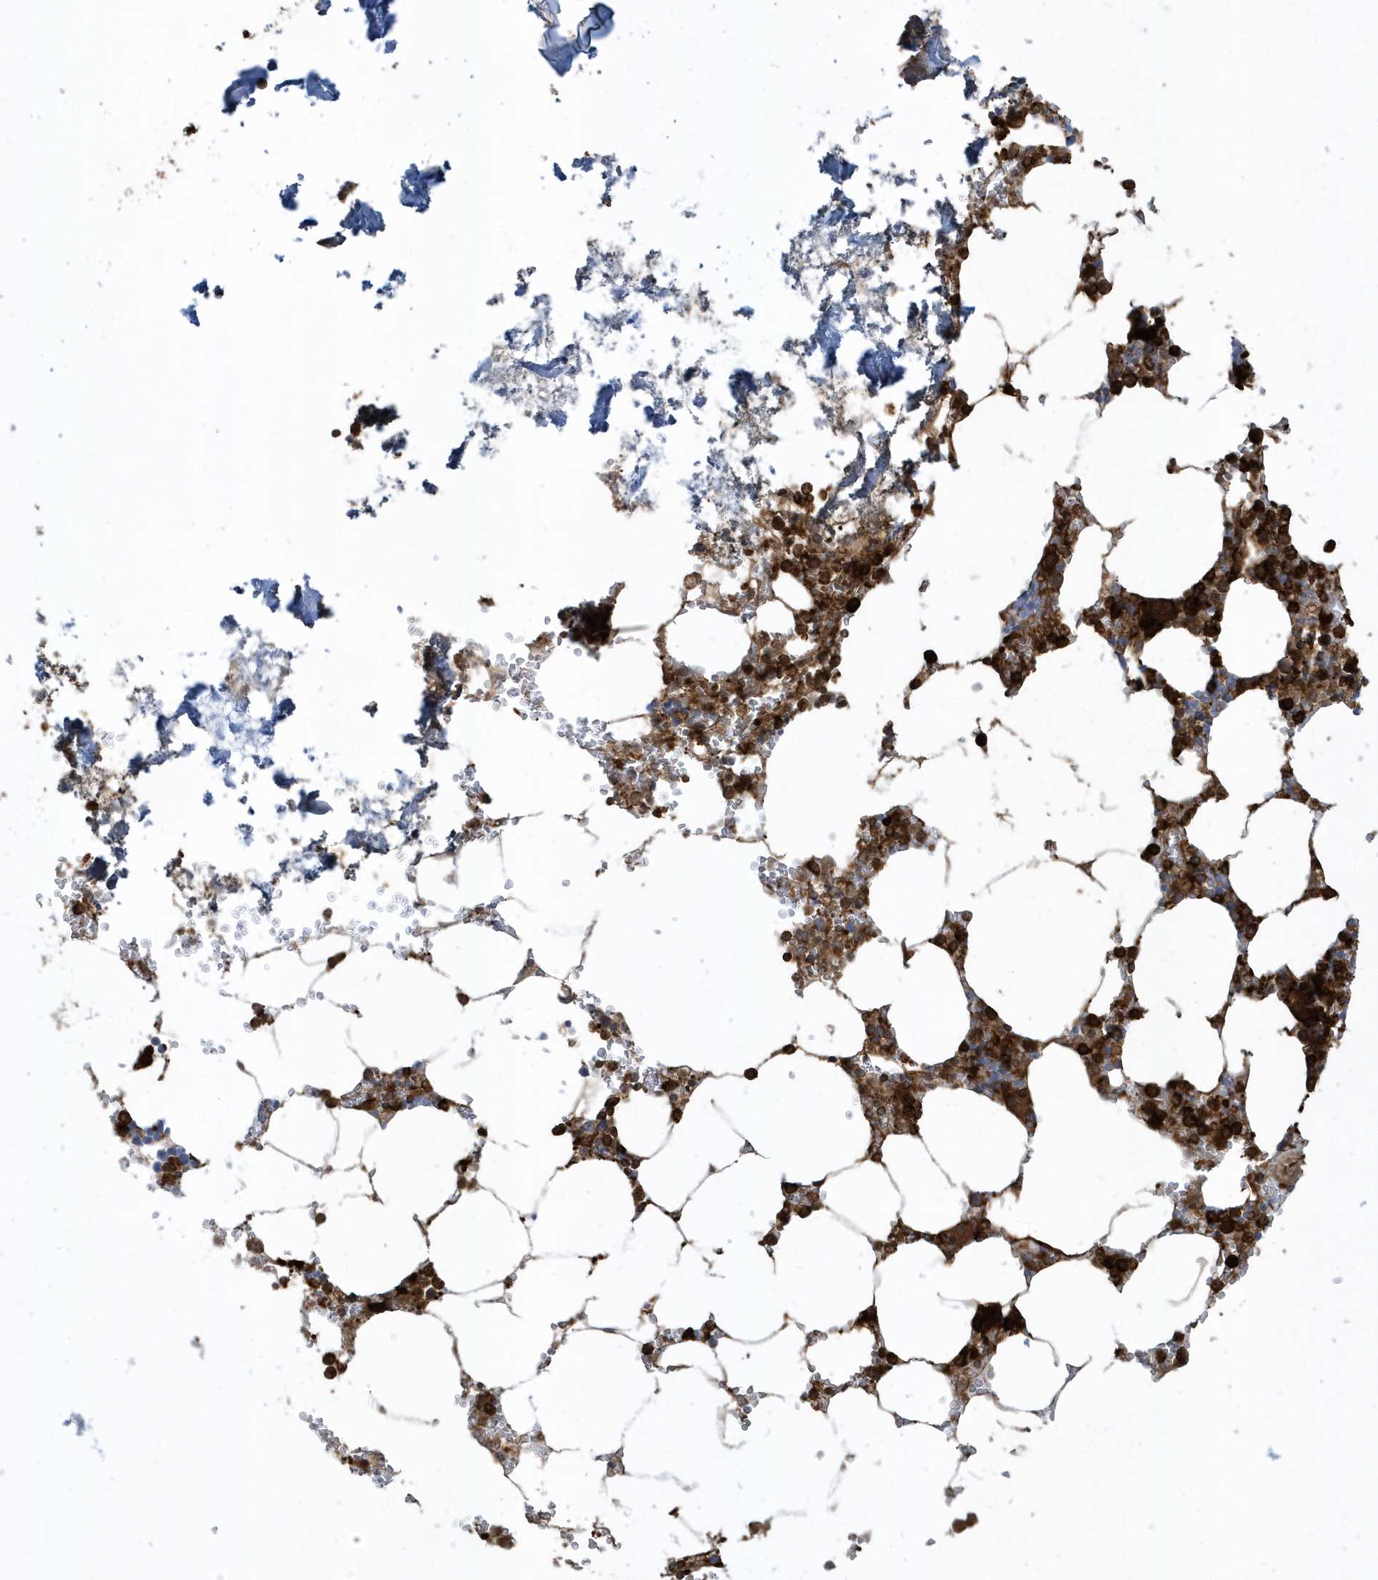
{"staining": {"intensity": "strong", "quantity": ">75%", "location": "cytoplasmic/membranous"}, "tissue": "bone marrow", "cell_type": "Hematopoietic cells", "image_type": "normal", "snomed": [{"axis": "morphology", "description": "Normal tissue, NOS"}, {"axis": "topography", "description": "Bone marrow"}], "caption": "Human bone marrow stained for a protein (brown) displays strong cytoplasmic/membranous positive positivity in about >75% of hematopoietic cells.", "gene": "CLCN6", "patient": {"sex": "male", "age": 70}}